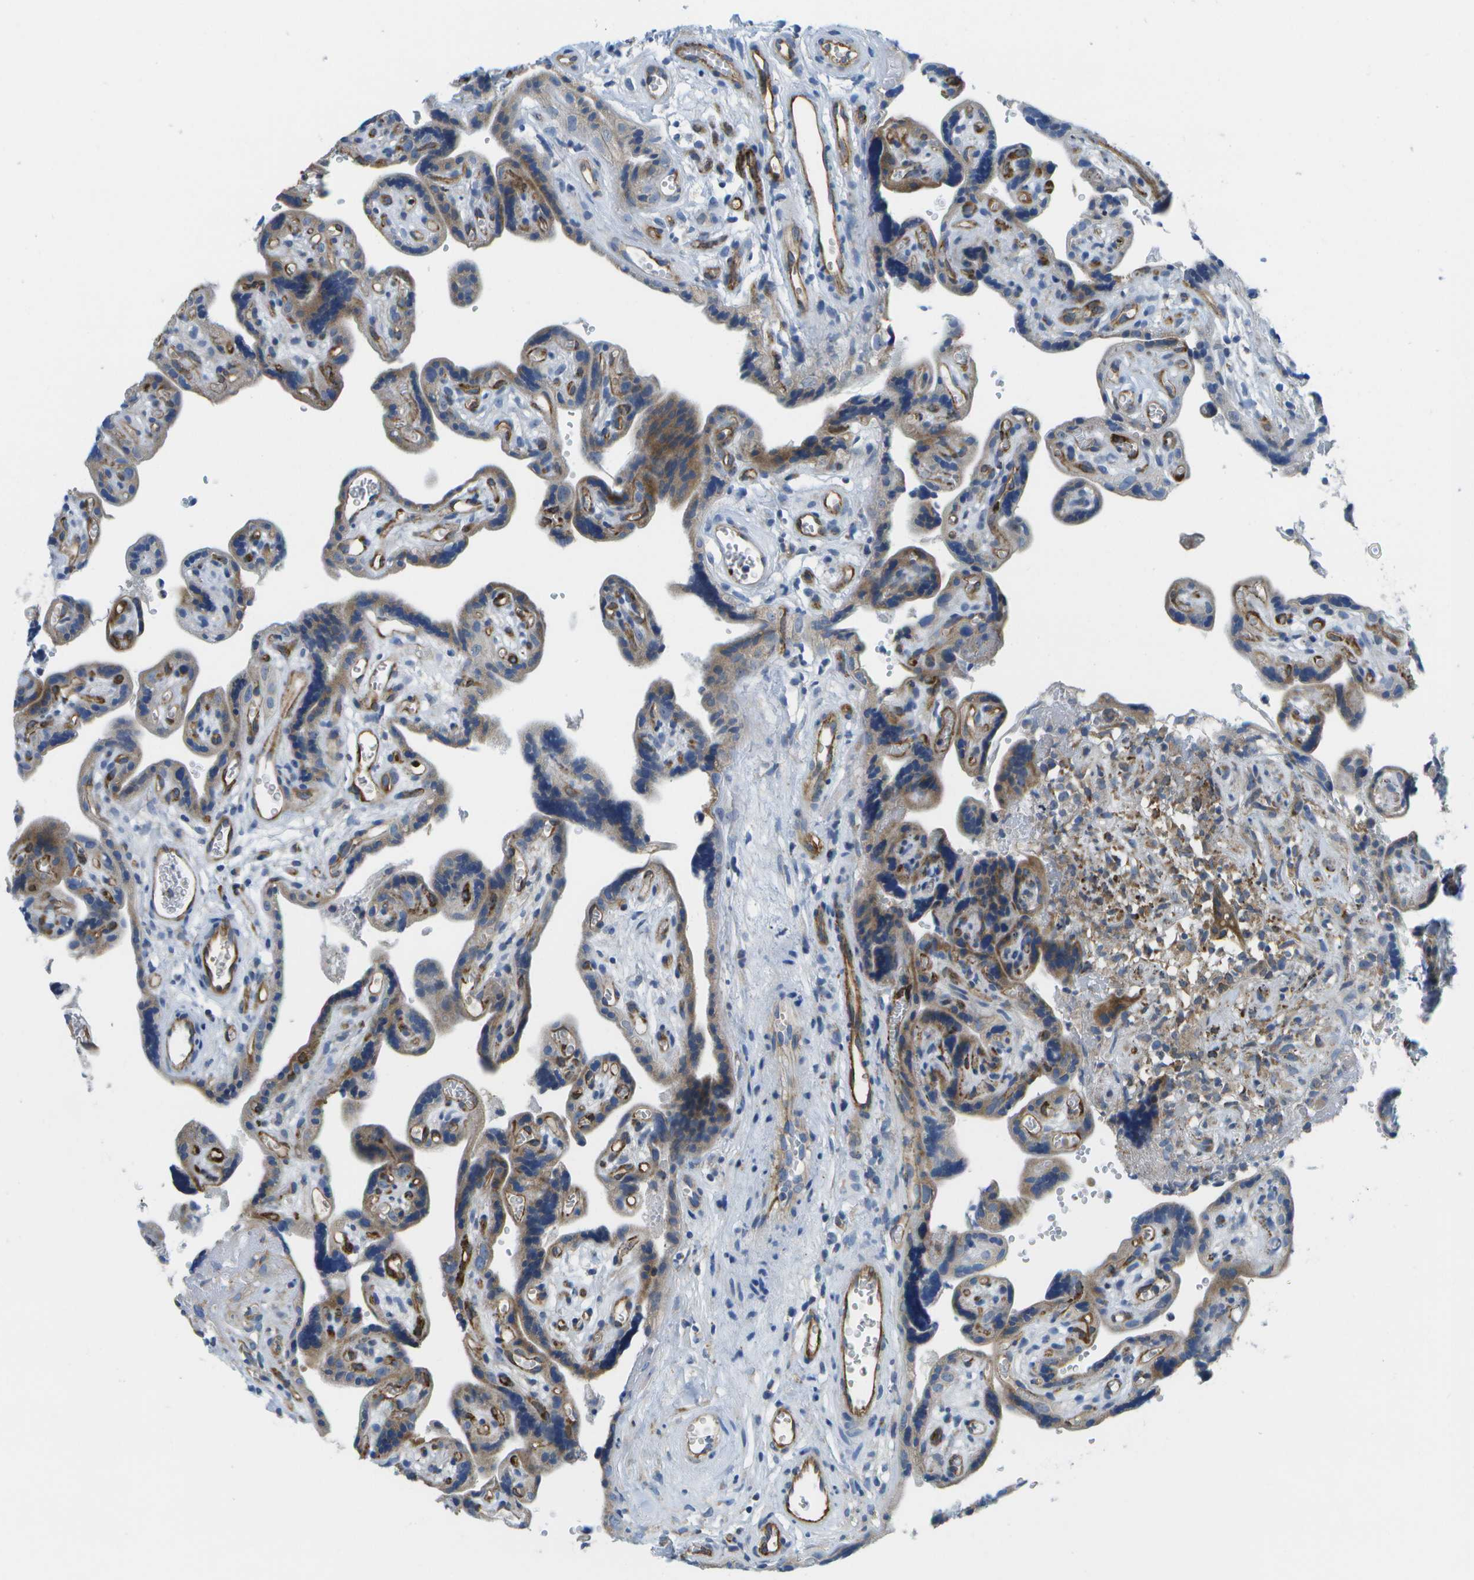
{"staining": {"intensity": "strong", "quantity": "25%-75%", "location": "cytoplasmic/membranous"}, "tissue": "placenta", "cell_type": "Decidual cells", "image_type": "normal", "snomed": [{"axis": "morphology", "description": "Normal tissue, NOS"}, {"axis": "topography", "description": "Placenta"}], "caption": "Immunohistochemistry (IHC) of benign human placenta displays high levels of strong cytoplasmic/membranous positivity in approximately 25%-75% of decidual cells. Ihc stains the protein in brown and the nuclei are stained blue.", "gene": "GDF5", "patient": {"sex": "female", "age": 30}}